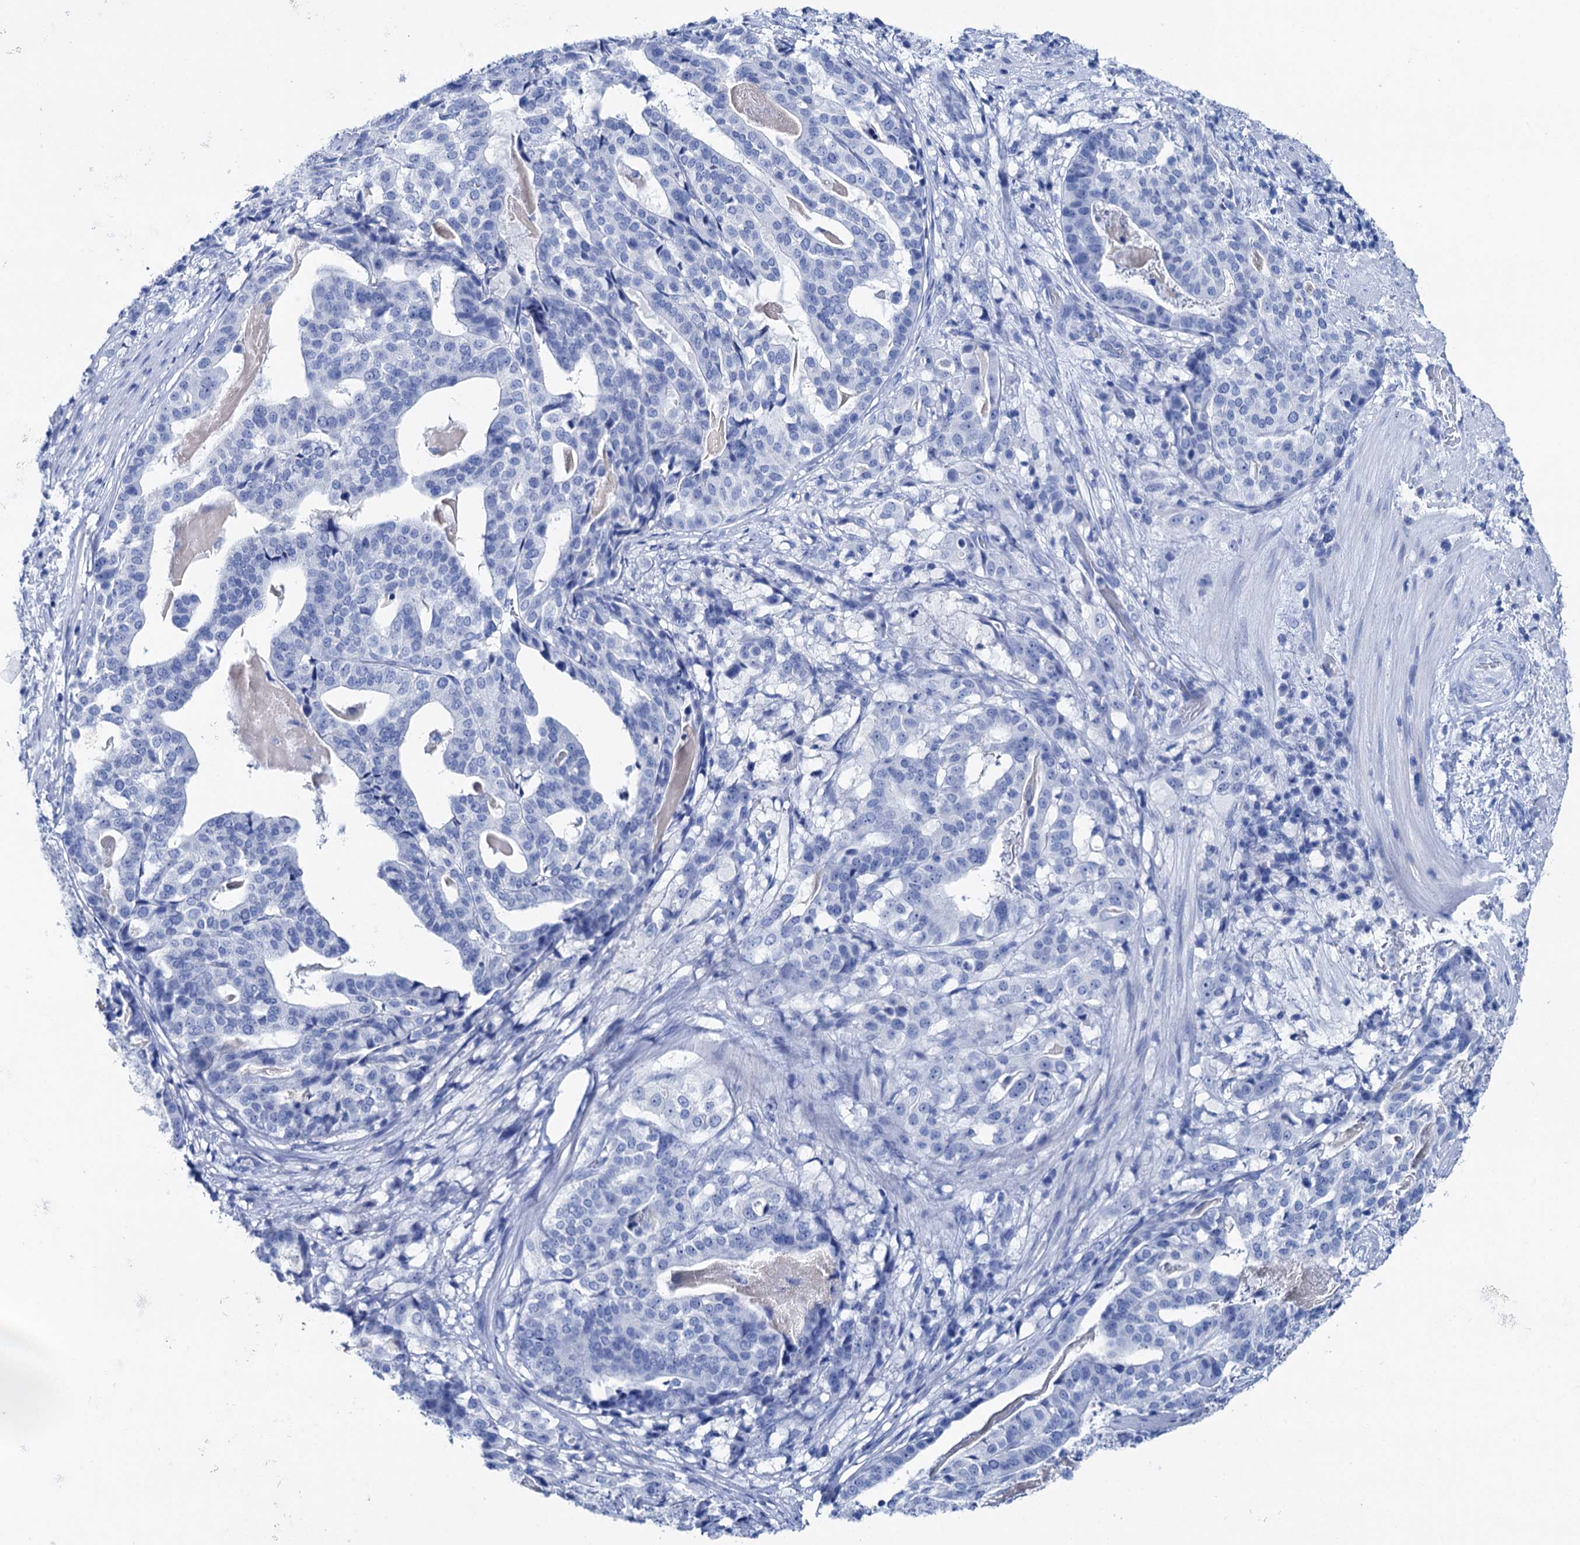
{"staining": {"intensity": "negative", "quantity": "none", "location": "none"}, "tissue": "stomach cancer", "cell_type": "Tumor cells", "image_type": "cancer", "snomed": [{"axis": "morphology", "description": "Adenocarcinoma, NOS"}, {"axis": "topography", "description": "Stomach"}], "caption": "Tumor cells show no significant positivity in stomach cancer.", "gene": "BRINP1", "patient": {"sex": "male", "age": 48}}